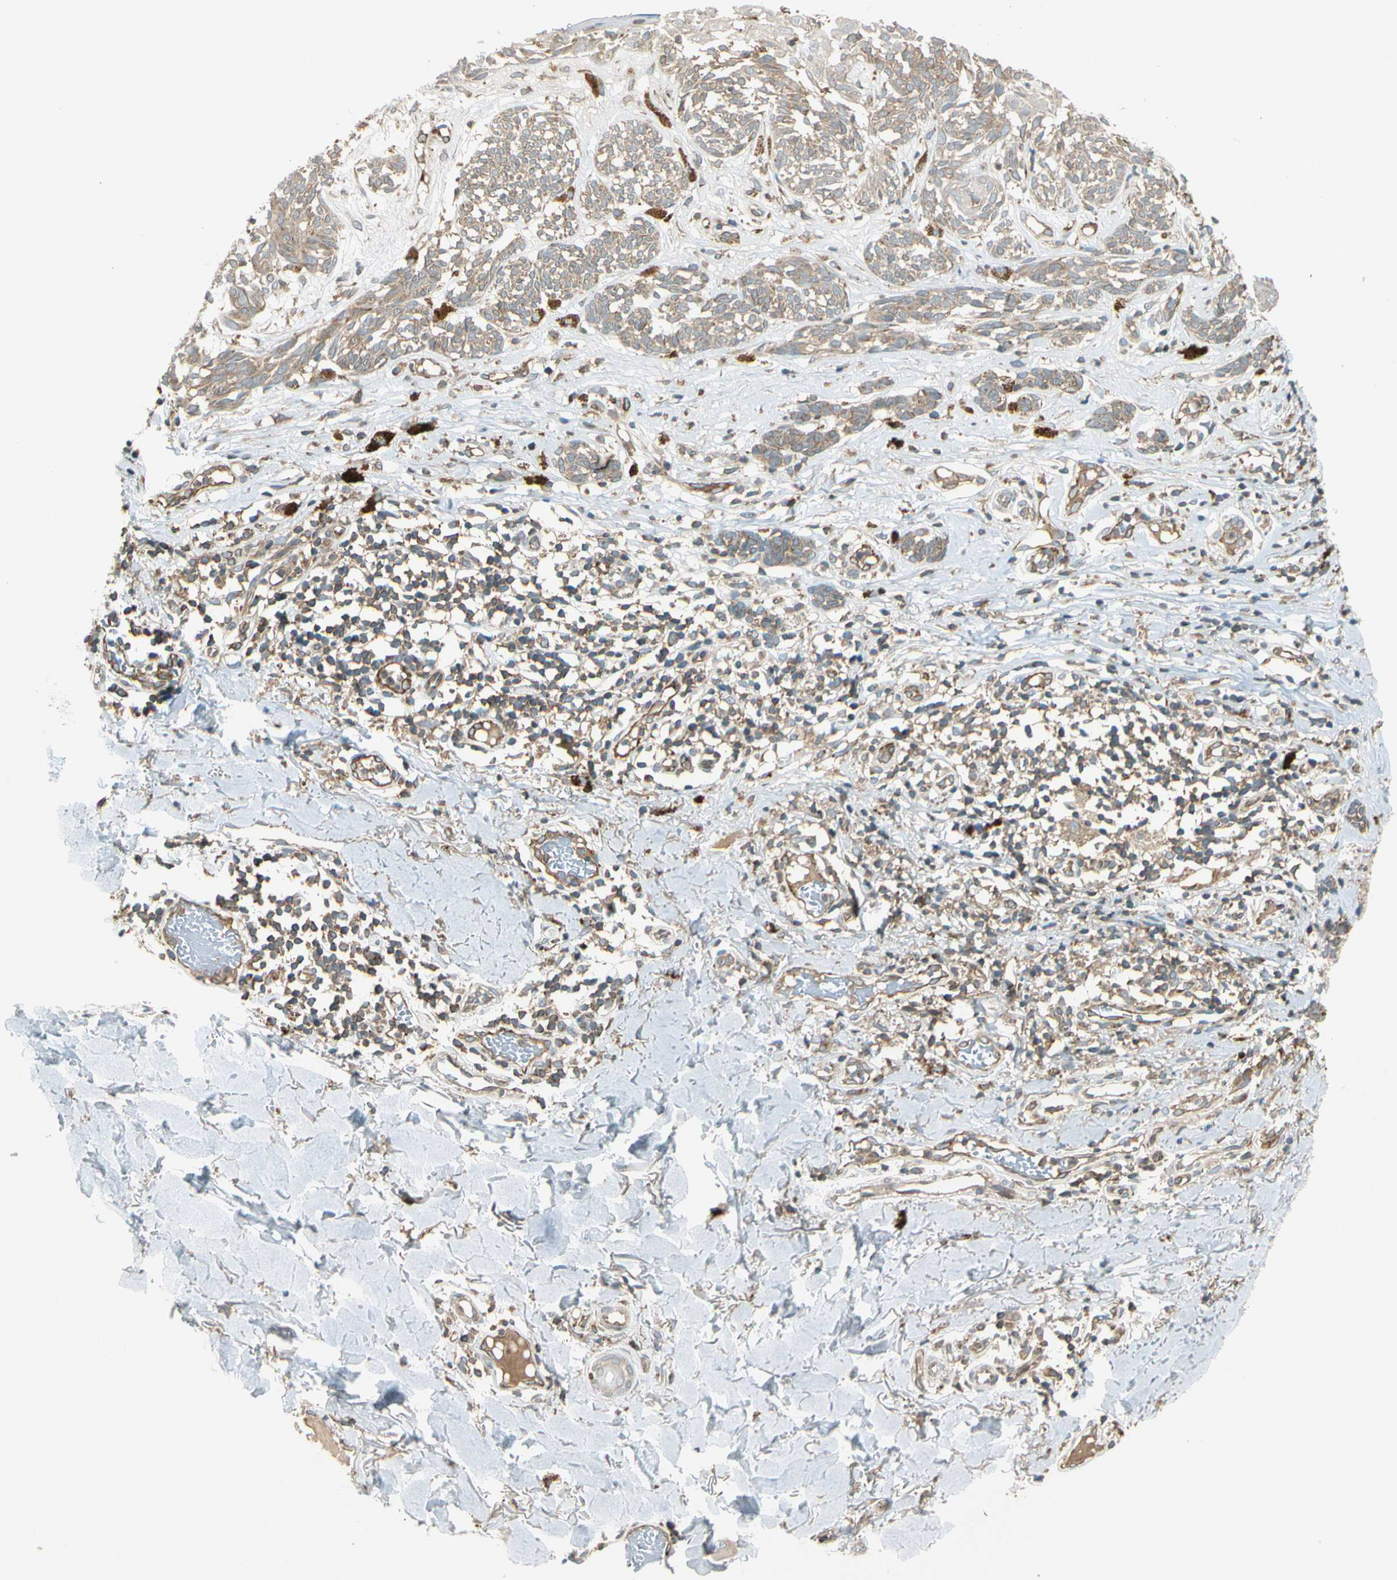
{"staining": {"intensity": "weak", "quantity": ">75%", "location": "cytoplasmic/membranous"}, "tissue": "melanoma", "cell_type": "Tumor cells", "image_type": "cancer", "snomed": [{"axis": "morphology", "description": "Malignant melanoma, NOS"}, {"axis": "topography", "description": "Skin"}], "caption": "Immunohistochemical staining of melanoma exhibits low levels of weak cytoplasmic/membranous positivity in approximately >75% of tumor cells.", "gene": "TRIO", "patient": {"sex": "male", "age": 64}}